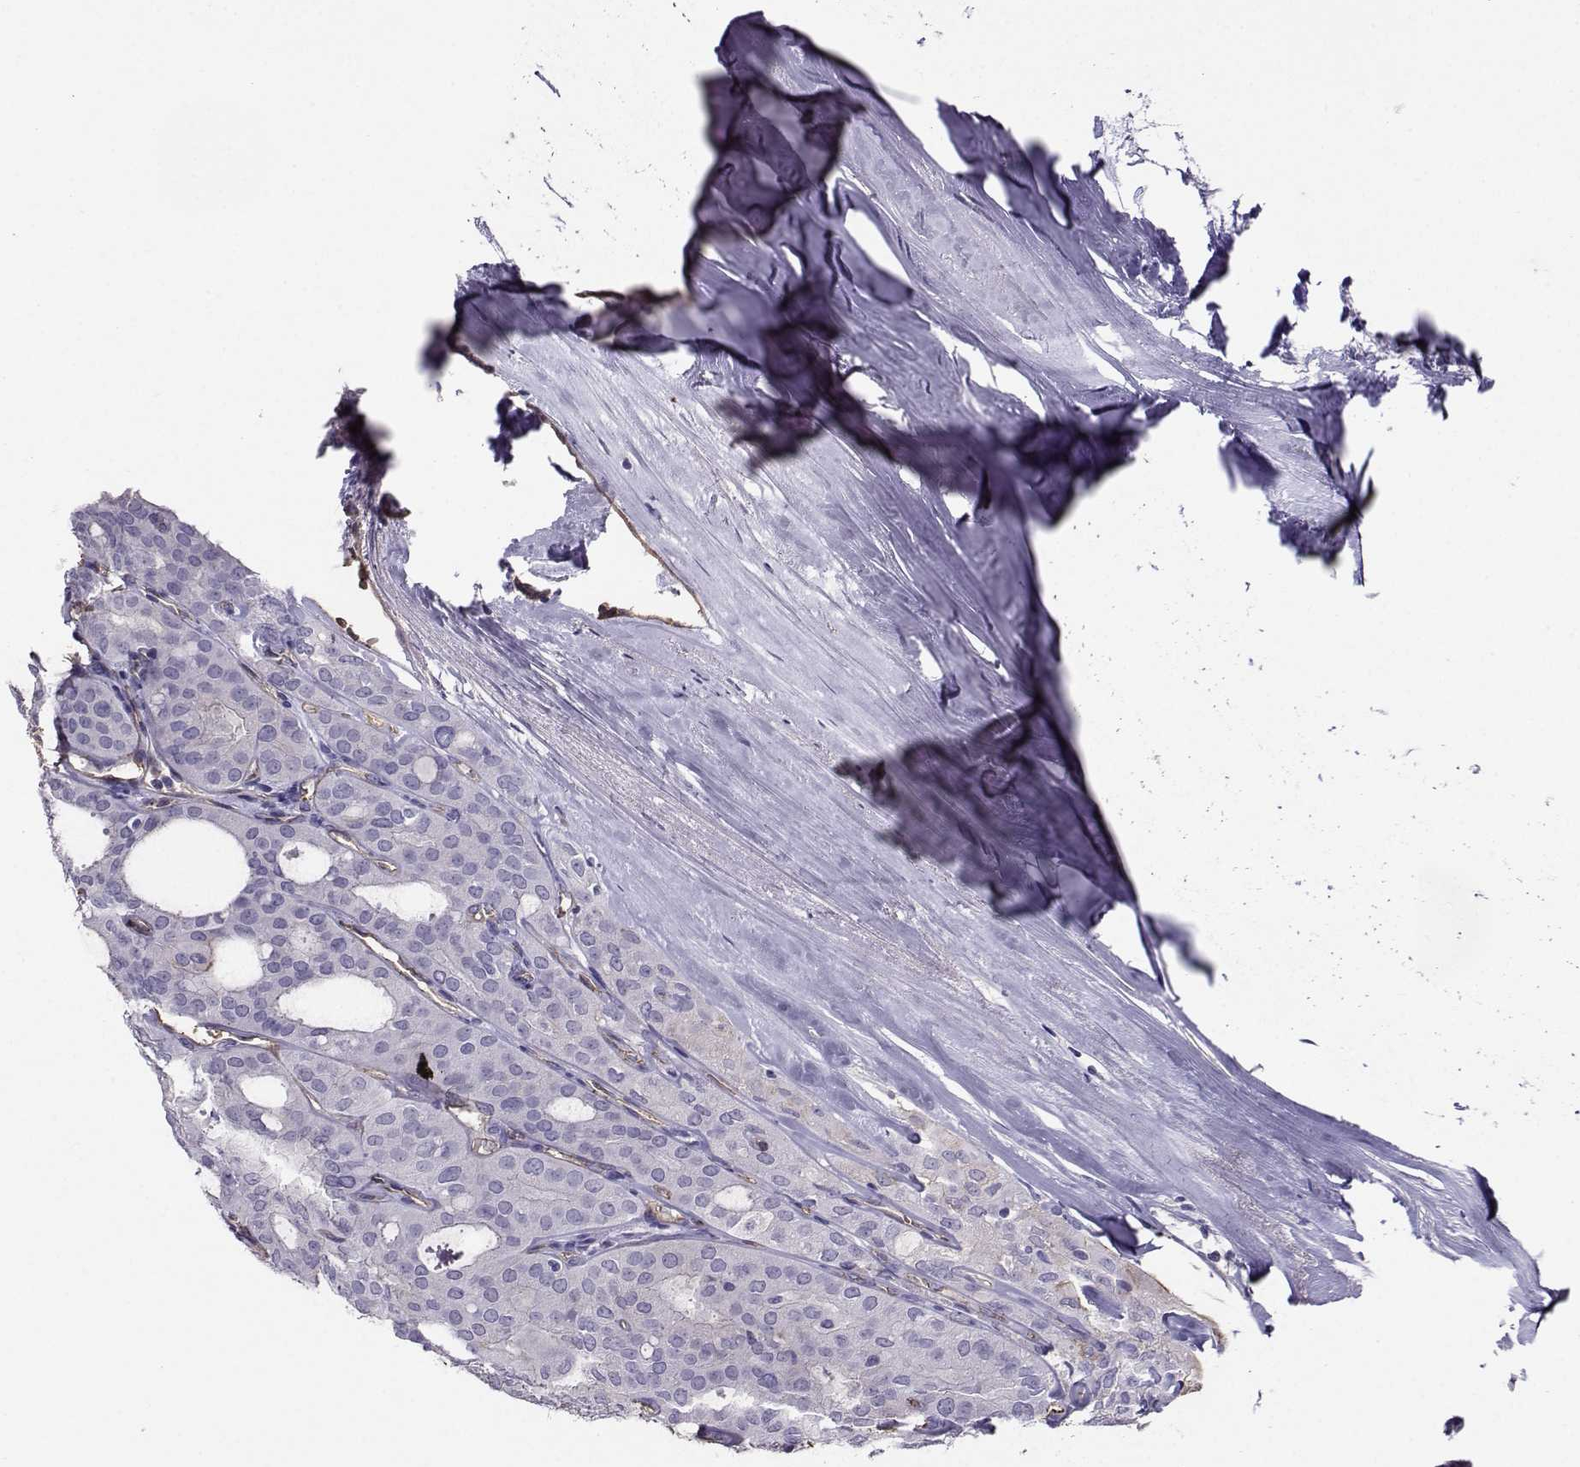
{"staining": {"intensity": "negative", "quantity": "none", "location": "none"}, "tissue": "thyroid cancer", "cell_type": "Tumor cells", "image_type": "cancer", "snomed": [{"axis": "morphology", "description": "Follicular adenoma carcinoma, NOS"}, {"axis": "topography", "description": "Thyroid gland"}], "caption": "Human thyroid cancer (follicular adenoma carcinoma) stained for a protein using immunohistochemistry (IHC) demonstrates no positivity in tumor cells.", "gene": "CLUL1", "patient": {"sex": "male", "age": 75}}